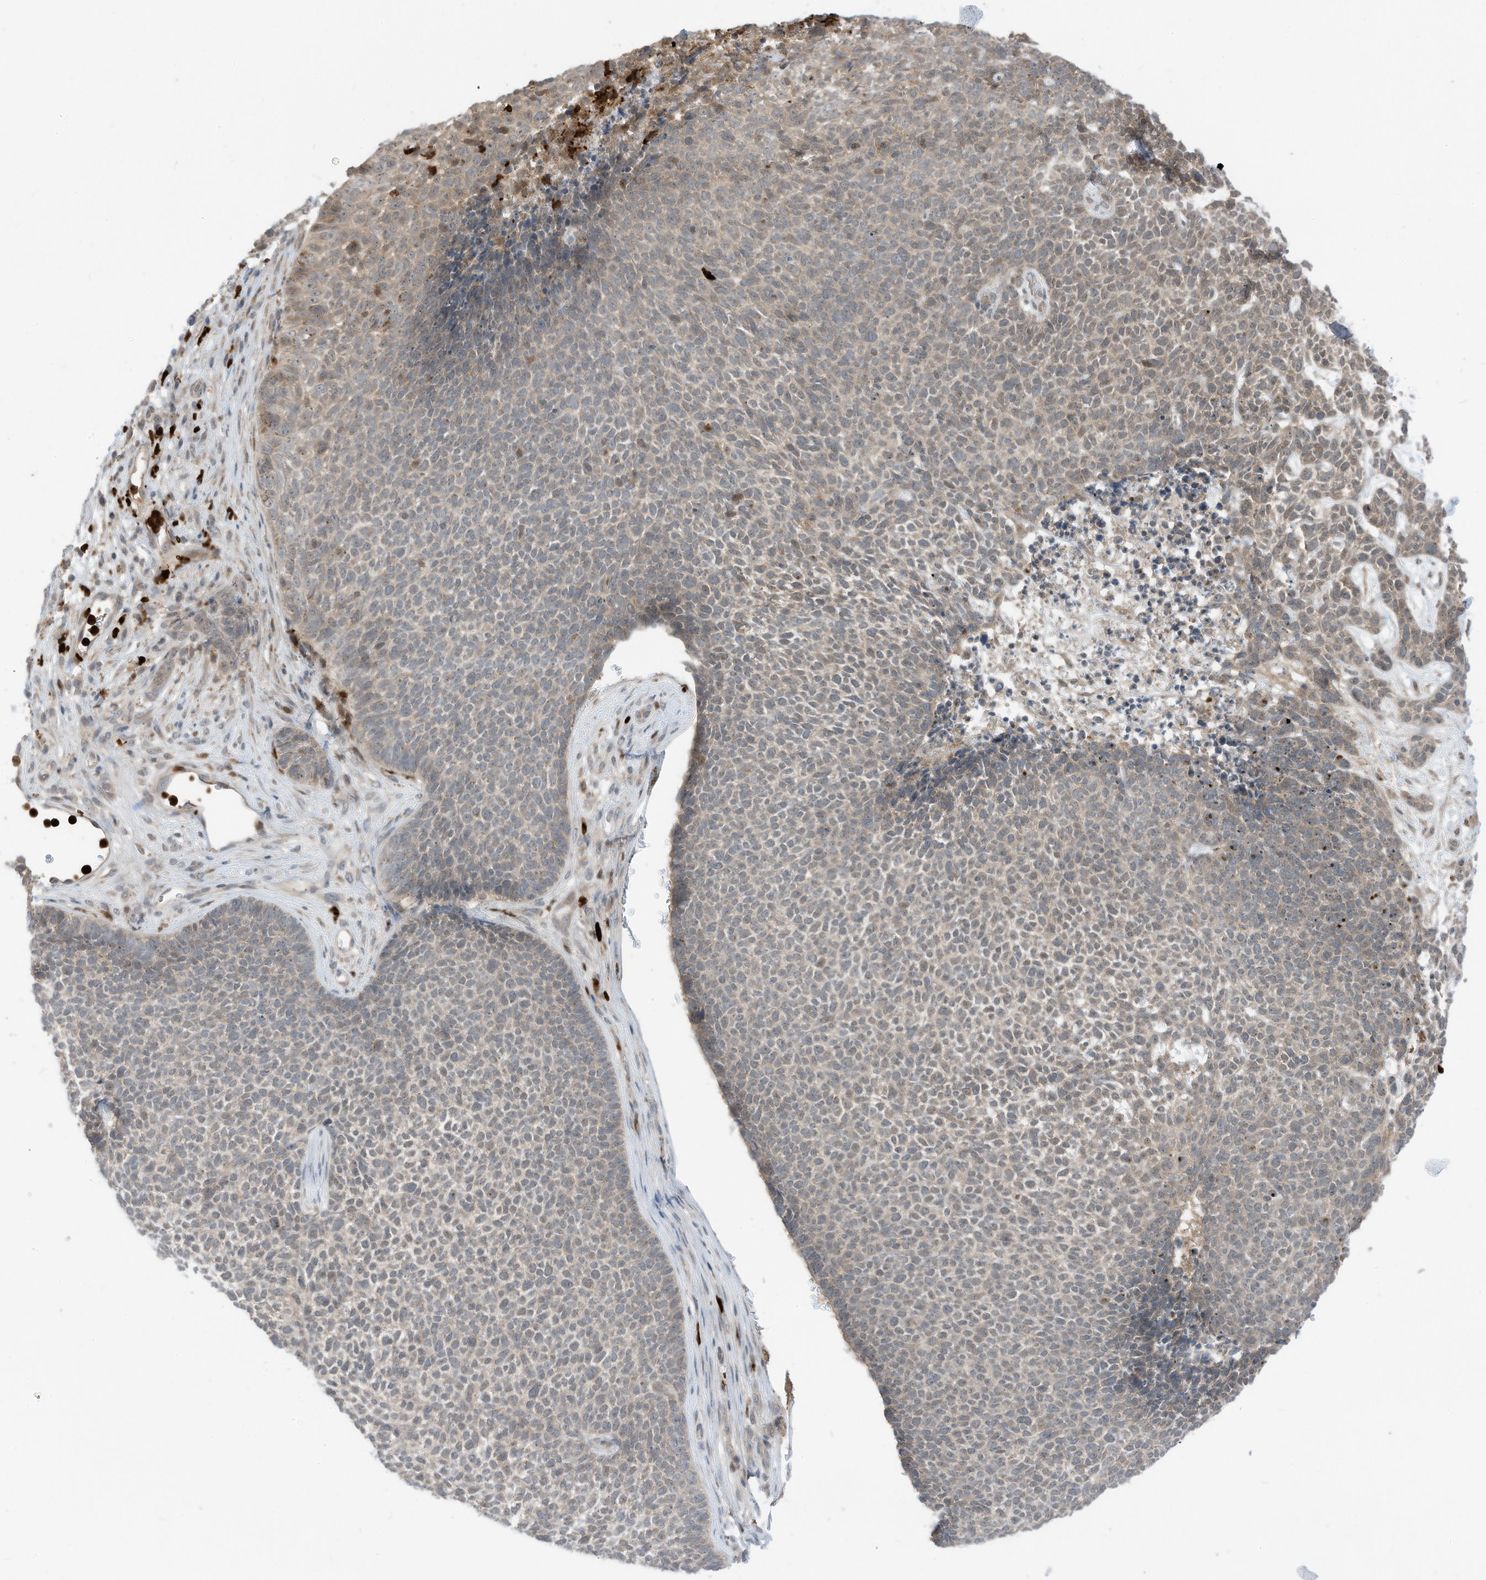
{"staining": {"intensity": "negative", "quantity": "none", "location": "none"}, "tissue": "skin cancer", "cell_type": "Tumor cells", "image_type": "cancer", "snomed": [{"axis": "morphology", "description": "Basal cell carcinoma"}, {"axis": "topography", "description": "Skin"}], "caption": "Immunohistochemistry (IHC) image of neoplastic tissue: human skin cancer stained with DAB (3,3'-diaminobenzidine) displays no significant protein staining in tumor cells.", "gene": "CNKSR1", "patient": {"sex": "female", "age": 84}}